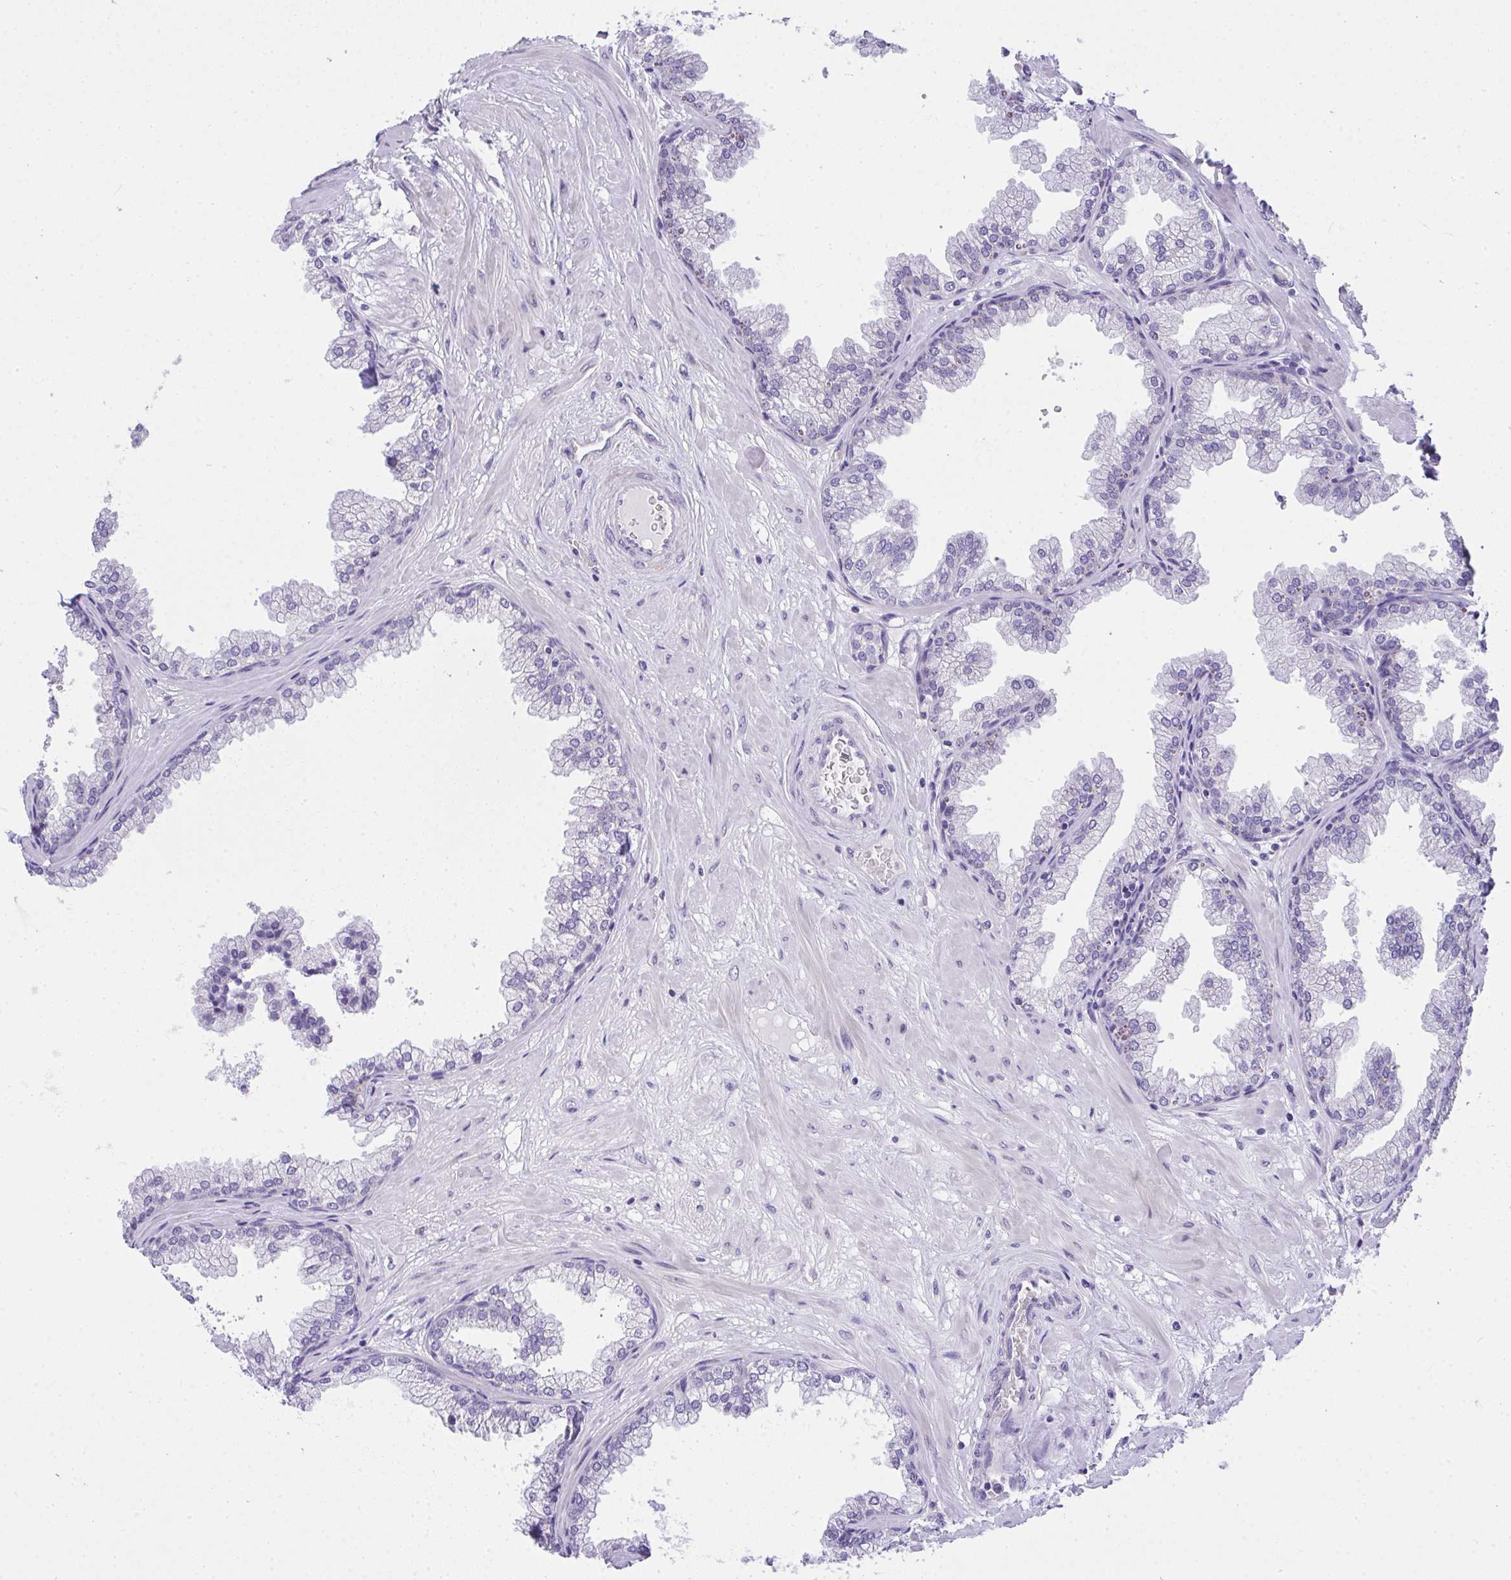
{"staining": {"intensity": "negative", "quantity": "none", "location": "none"}, "tissue": "prostate", "cell_type": "Glandular cells", "image_type": "normal", "snomed": [{"axis": "morphology", "description": "Normal tissue, NOS"}, {"axis": "topography", "description": "Prostate"}], "caption": "Immunohistochemistry (IHC) of benign human prostate shows no expression in glandular cells. (Immunohistochemistry (IHC), brightfield microscopy, high magnification).", "gene": "ADRA2C", "patient": {"sex": "male", "age": 37}}